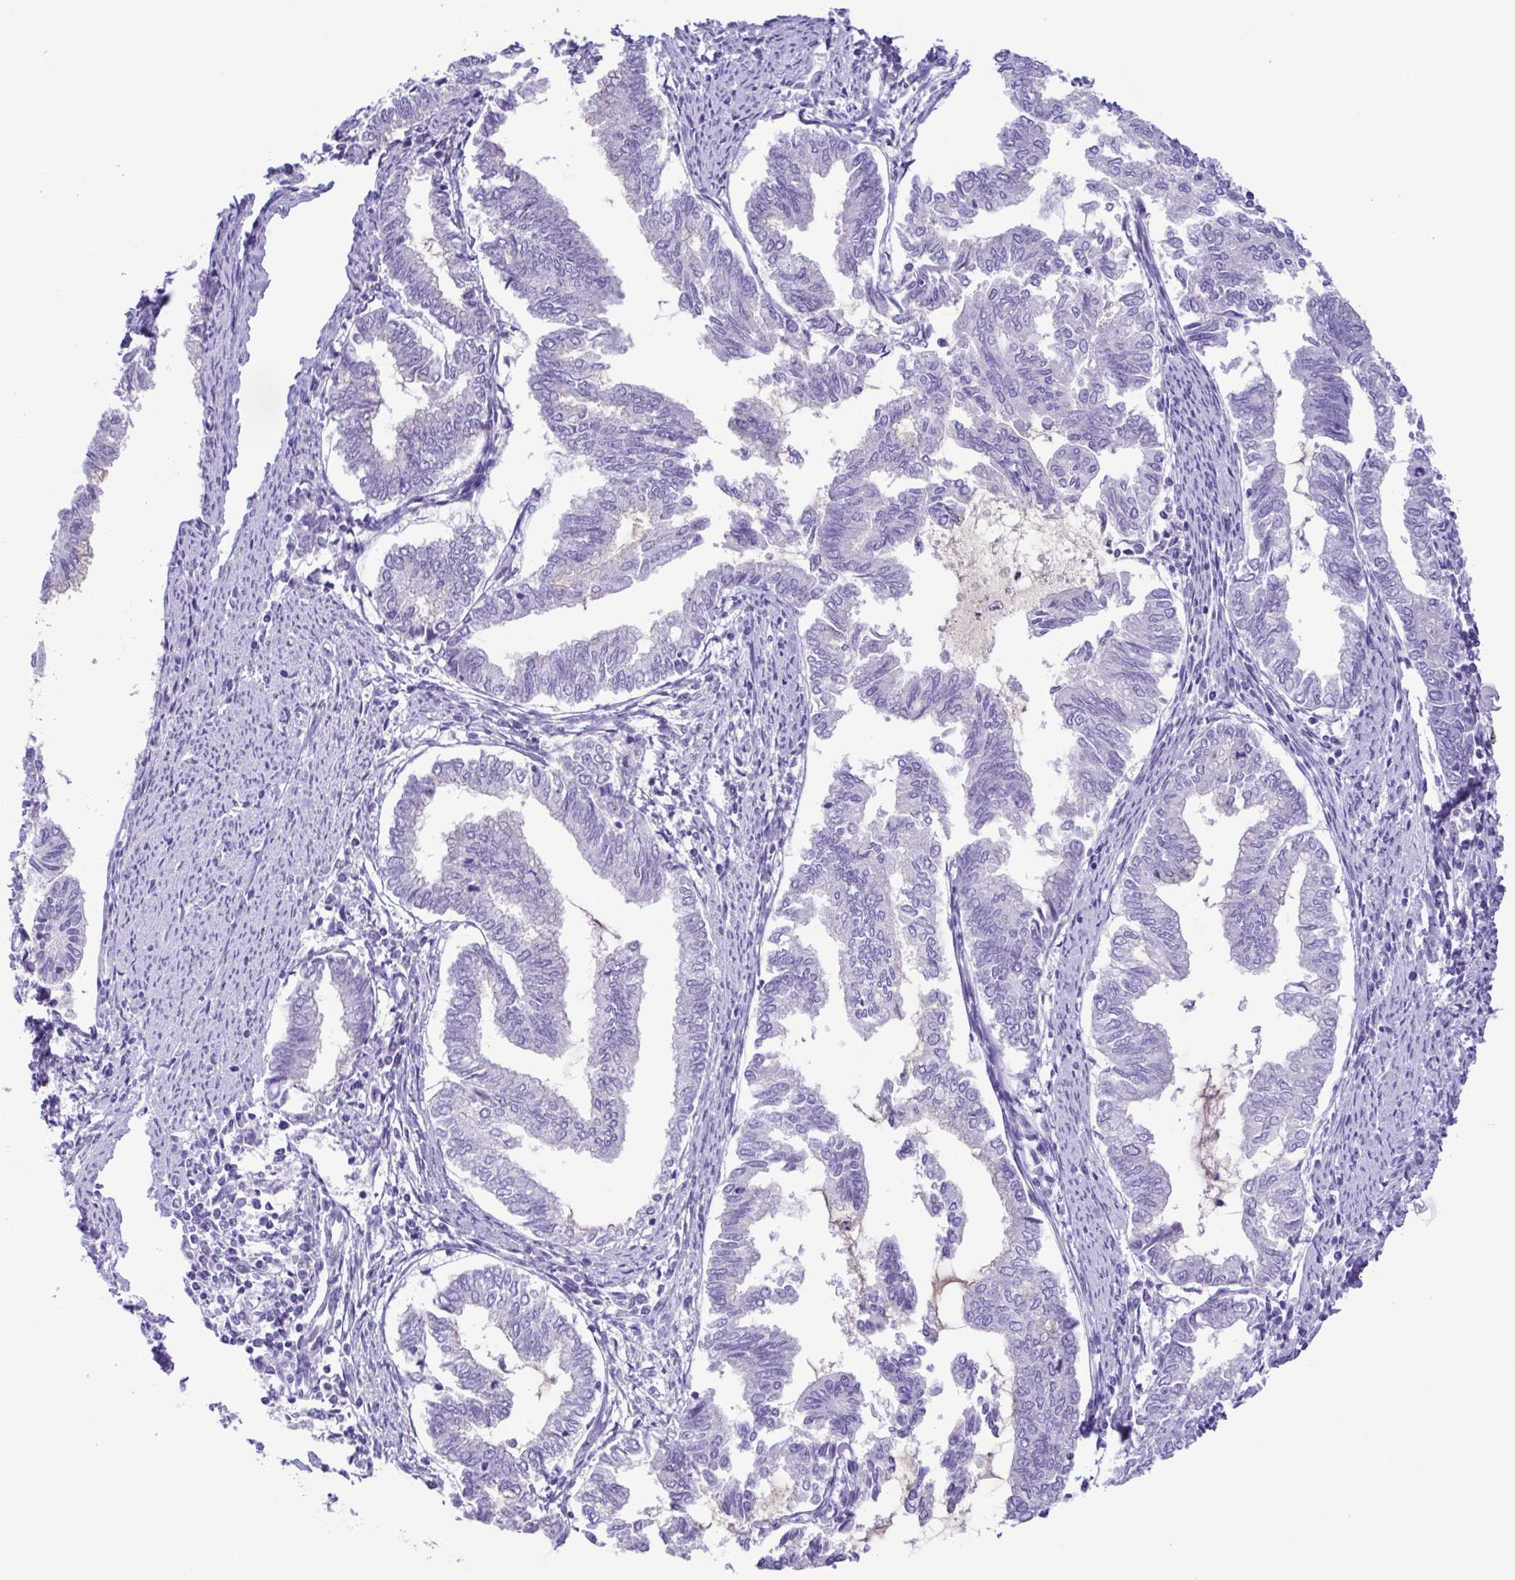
{"staining": {"intensity": "negative", "quantity": "none", "location": "none"}, "tissue": "endometrial cancer", "cell_type": "Tumor cells", "image_type": "cancer", "snomed": [{"axis": "morphology", "description": "Adenocarcinoma, NOS"}, {"axis": "topography", "description": "Endometrium"}], "caption": "Immunohistochemistry (IHC) micrograph of neoplastic tissue: human adenocarcinoma (endometrial) stained with DAB (3,3'-diaminobenzidine) displays no significant protein expression in tumor cells.", "gene": "OVGP1", "patient": {"sex": "female", "age": 79}}